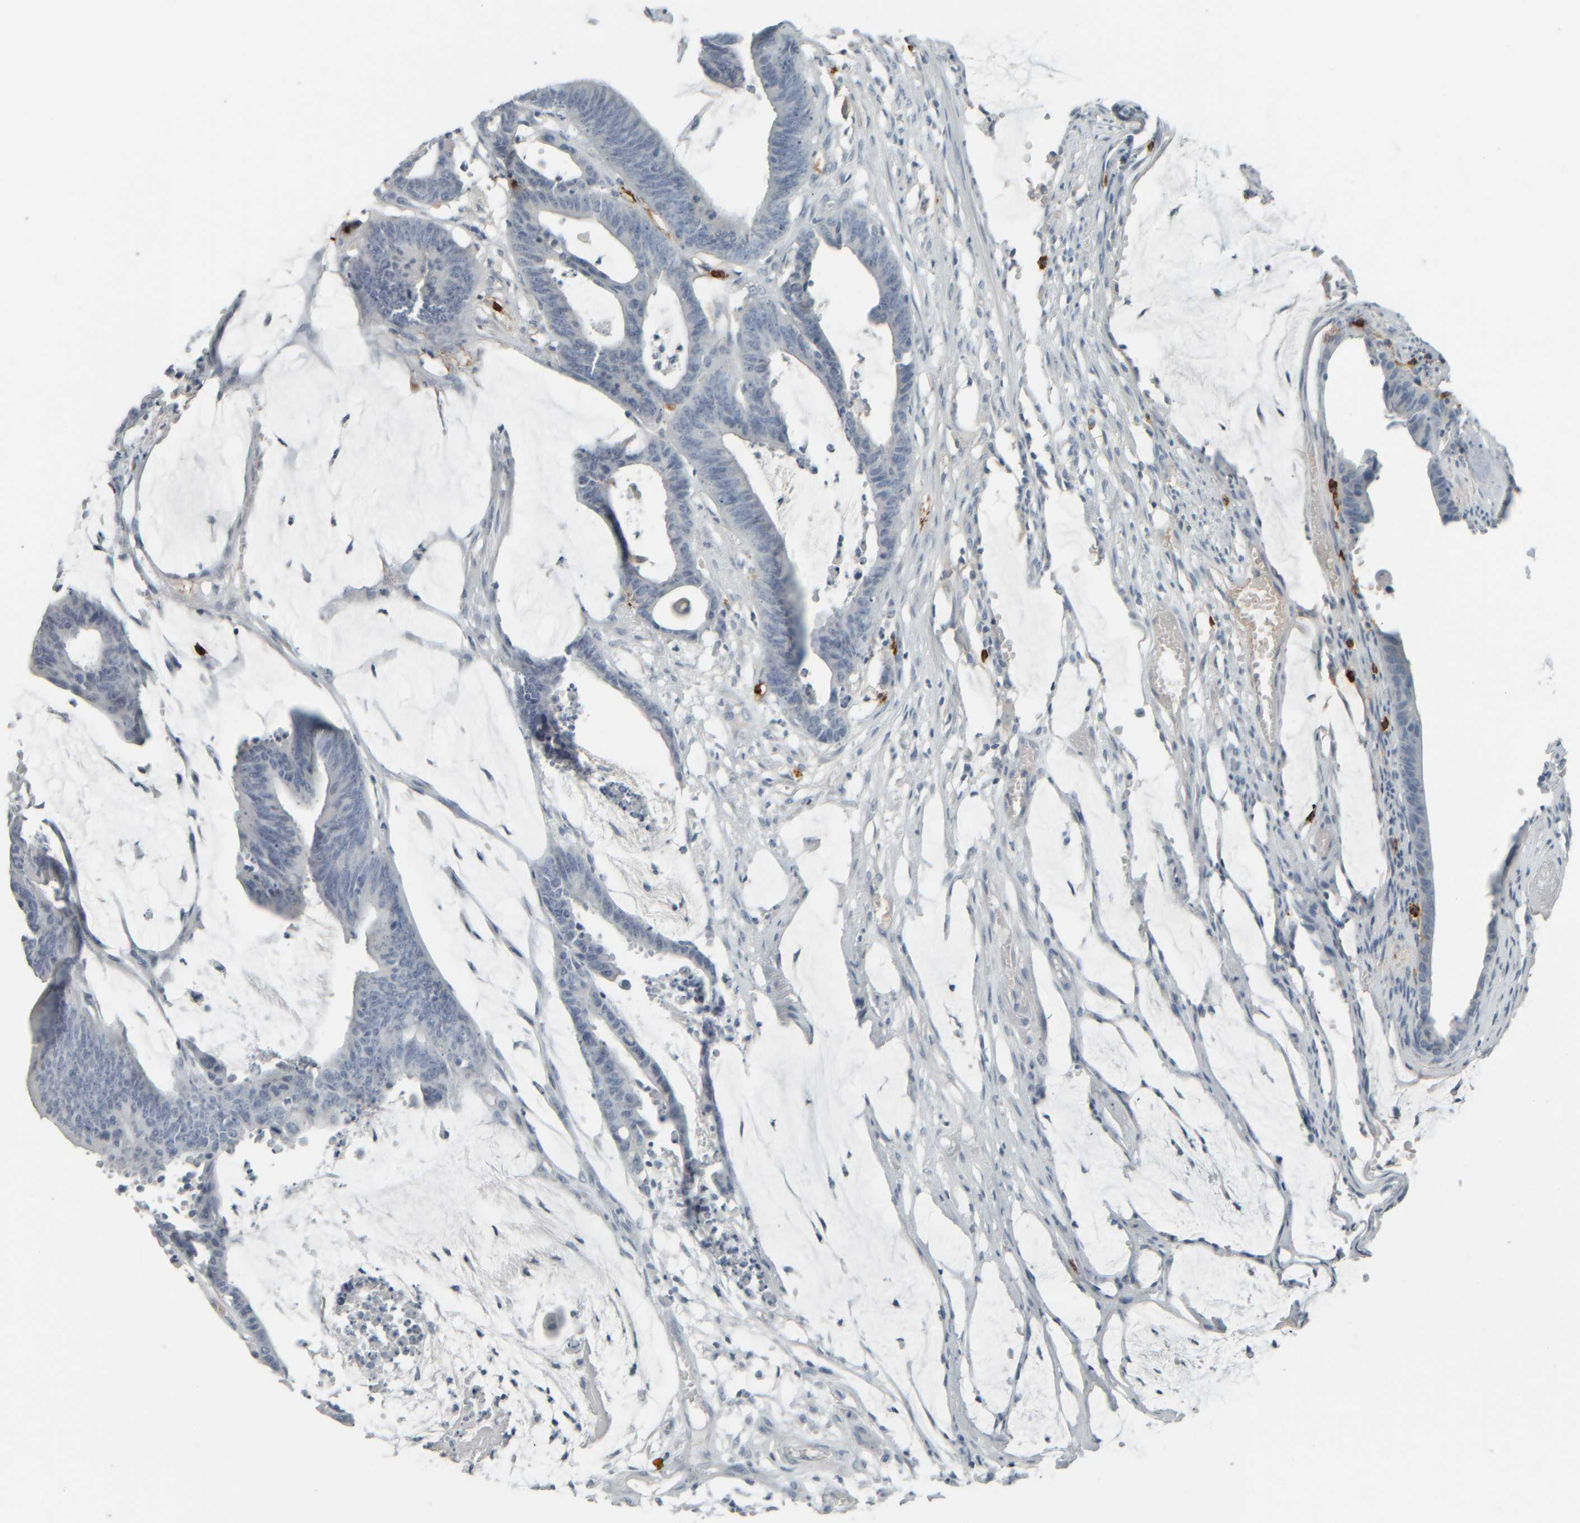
{"staining": {"intensity": "negative", "quantity": "none", "location": "none"}, "tissue": "colorectal cancer", "cell_type": "Tumor cells", "image_type": "cancer", "snomed": [{"axis": "morphology", "description": "Adenocarcinoma, NOS"}, {"axis": "topography", "description": "Rectum"}], "caption": "The immunohistochemistry (IHC) image has no significant expression in tumor cells of adenocarcinoma (colorectal) tissue.", "gene": "TPSAB1", "patient": {"sex": "female", "age": 66}}